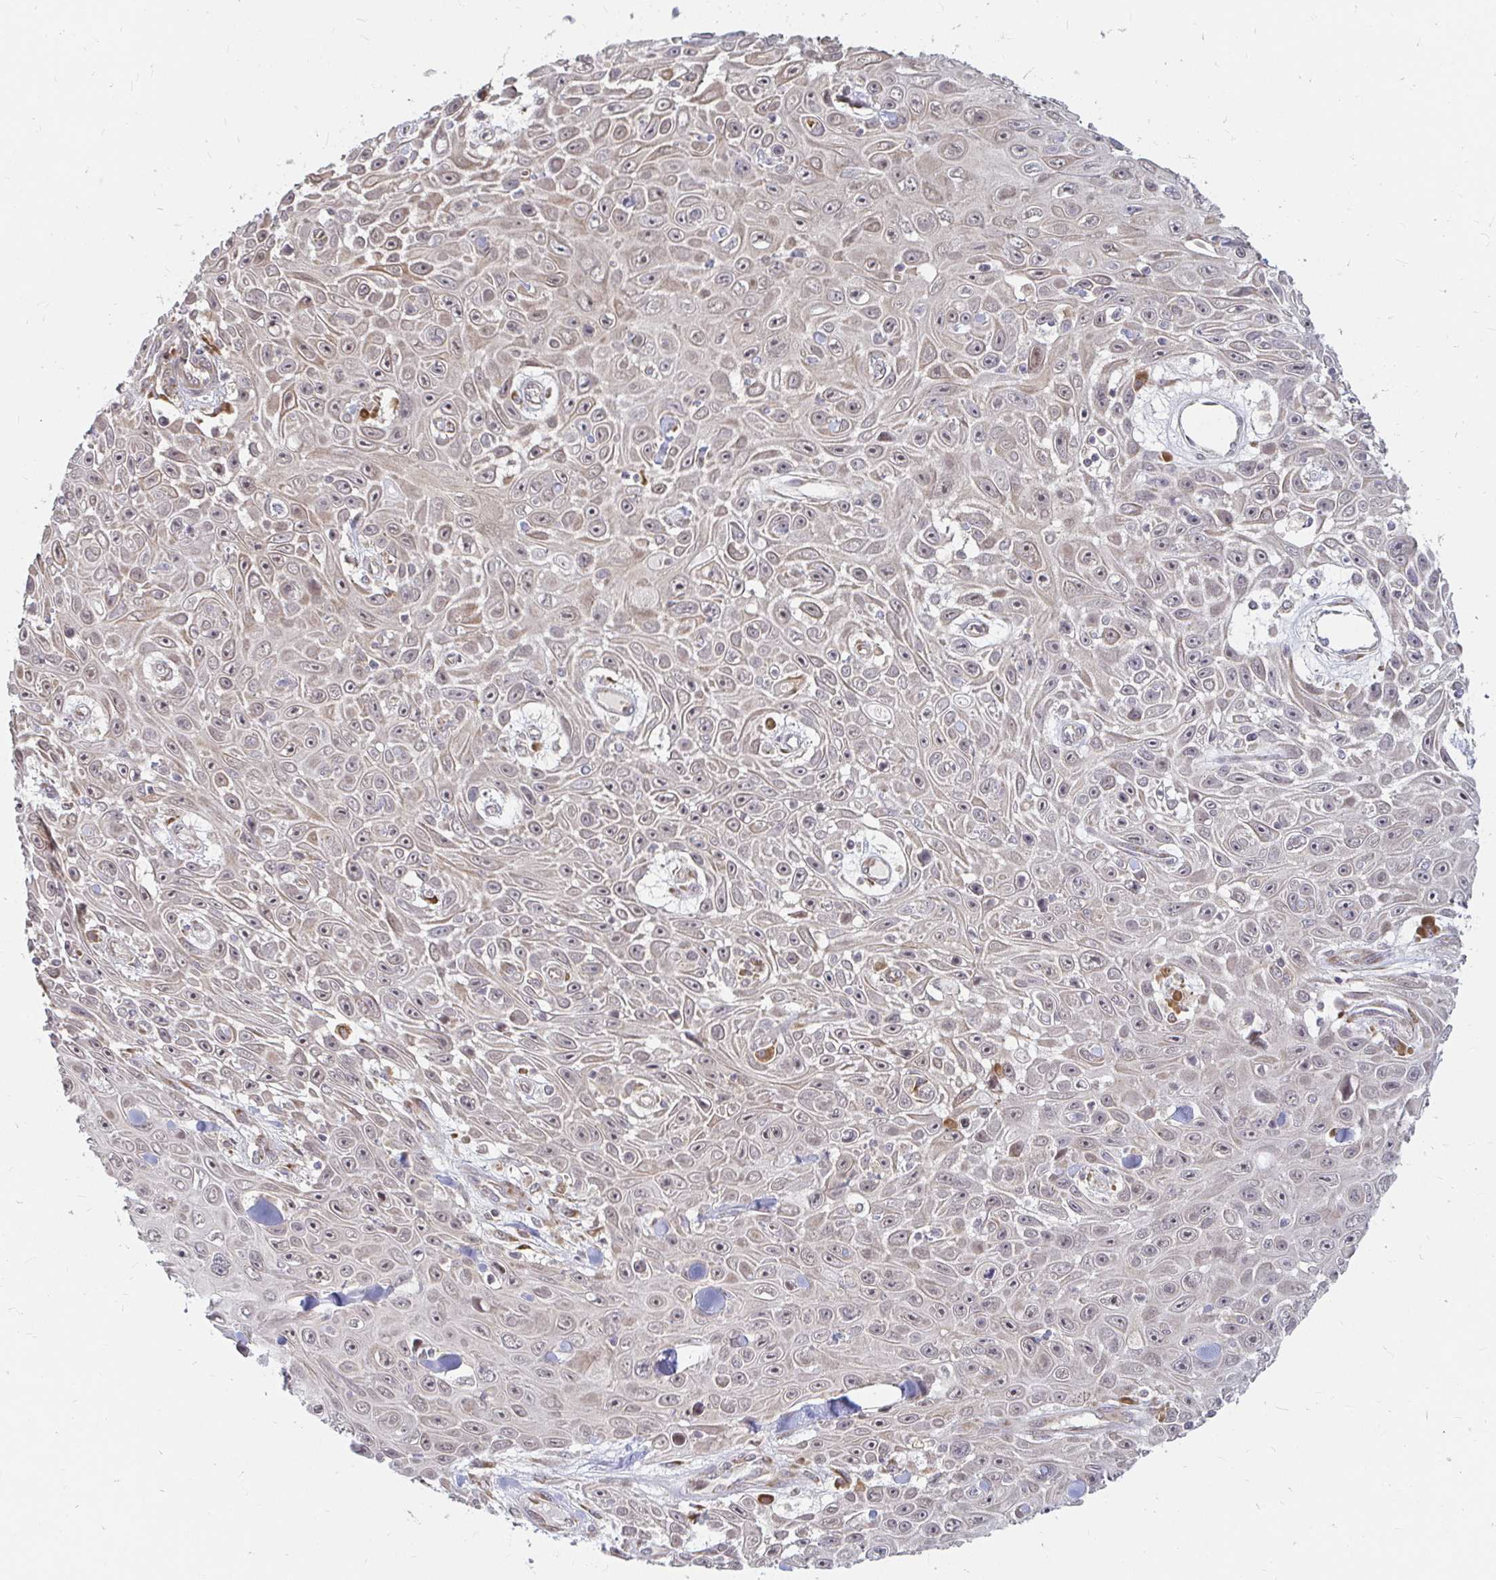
{"staining": {"intensity": "negative", "quantity": "none", "location": "none"}, "tissue": "skin cancer", "cell_type": "Tumor cells", "image_type": "cancer", "snomed": [{"axis": "morphology", "description": "Squamous cell carcinoma, NOS"}, {"axis": "topography", "description": "Skin"}], "caption": "Immunohistochemical staining of skin cancer exhibits no significant expression in tumor cells. (DAB (3,3'-diaminobenzidine) immunohistochemistry with hematoxylin counter stain).", "gene": "CAST", "patient": {"sex": "male", "age": 82}}